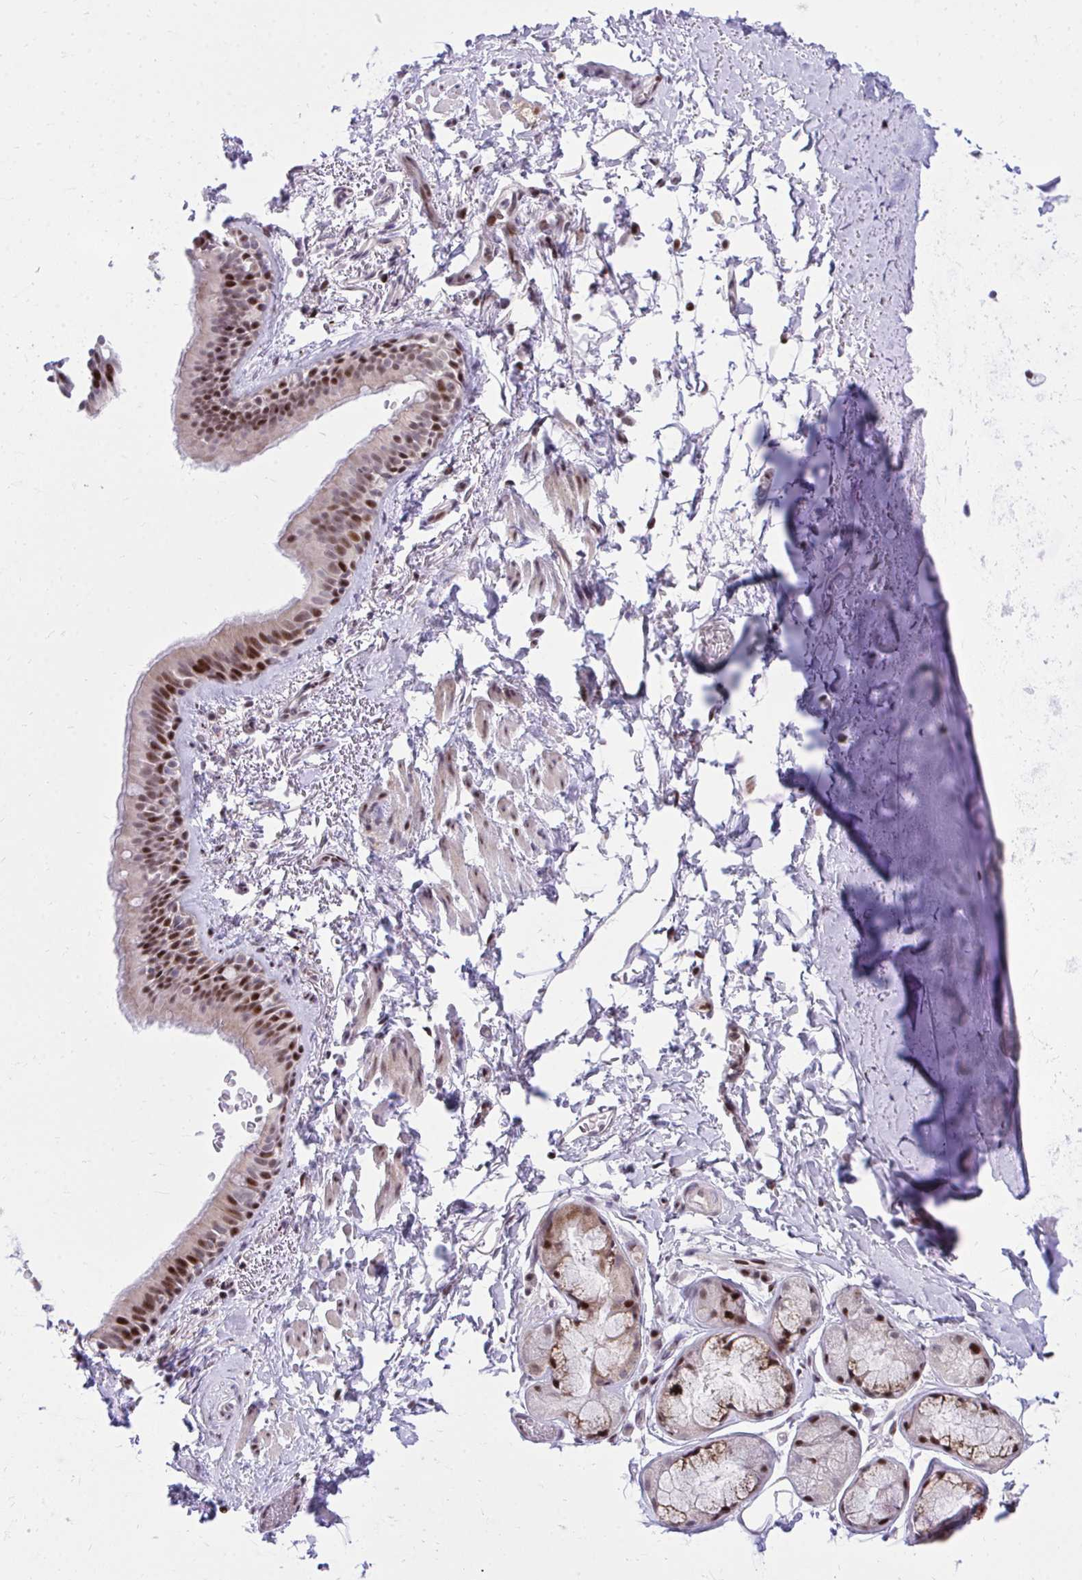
{"staining": {"intensity": "negative", "quantity": "none", "location": "none"}, "tissue": "soft tissue", "cell_type": "Chondrocytes", "image_type": "normal", "snomed": [{"axis": "morphology", "description": "Normal tissue, NOS"}, {"axis": "topography", "description": "Cartilage tissue"}, {"axis": "topography", "description": "Bronchus"}, {"axis": "topography", "description": "Peripheral nerve tissue"}], "caption": "Chondrocytes show no significant protein positivity in unremarkable soft tissue.", "gene": "C14orf39", "patient": {"sex": "male", "age": 67}}